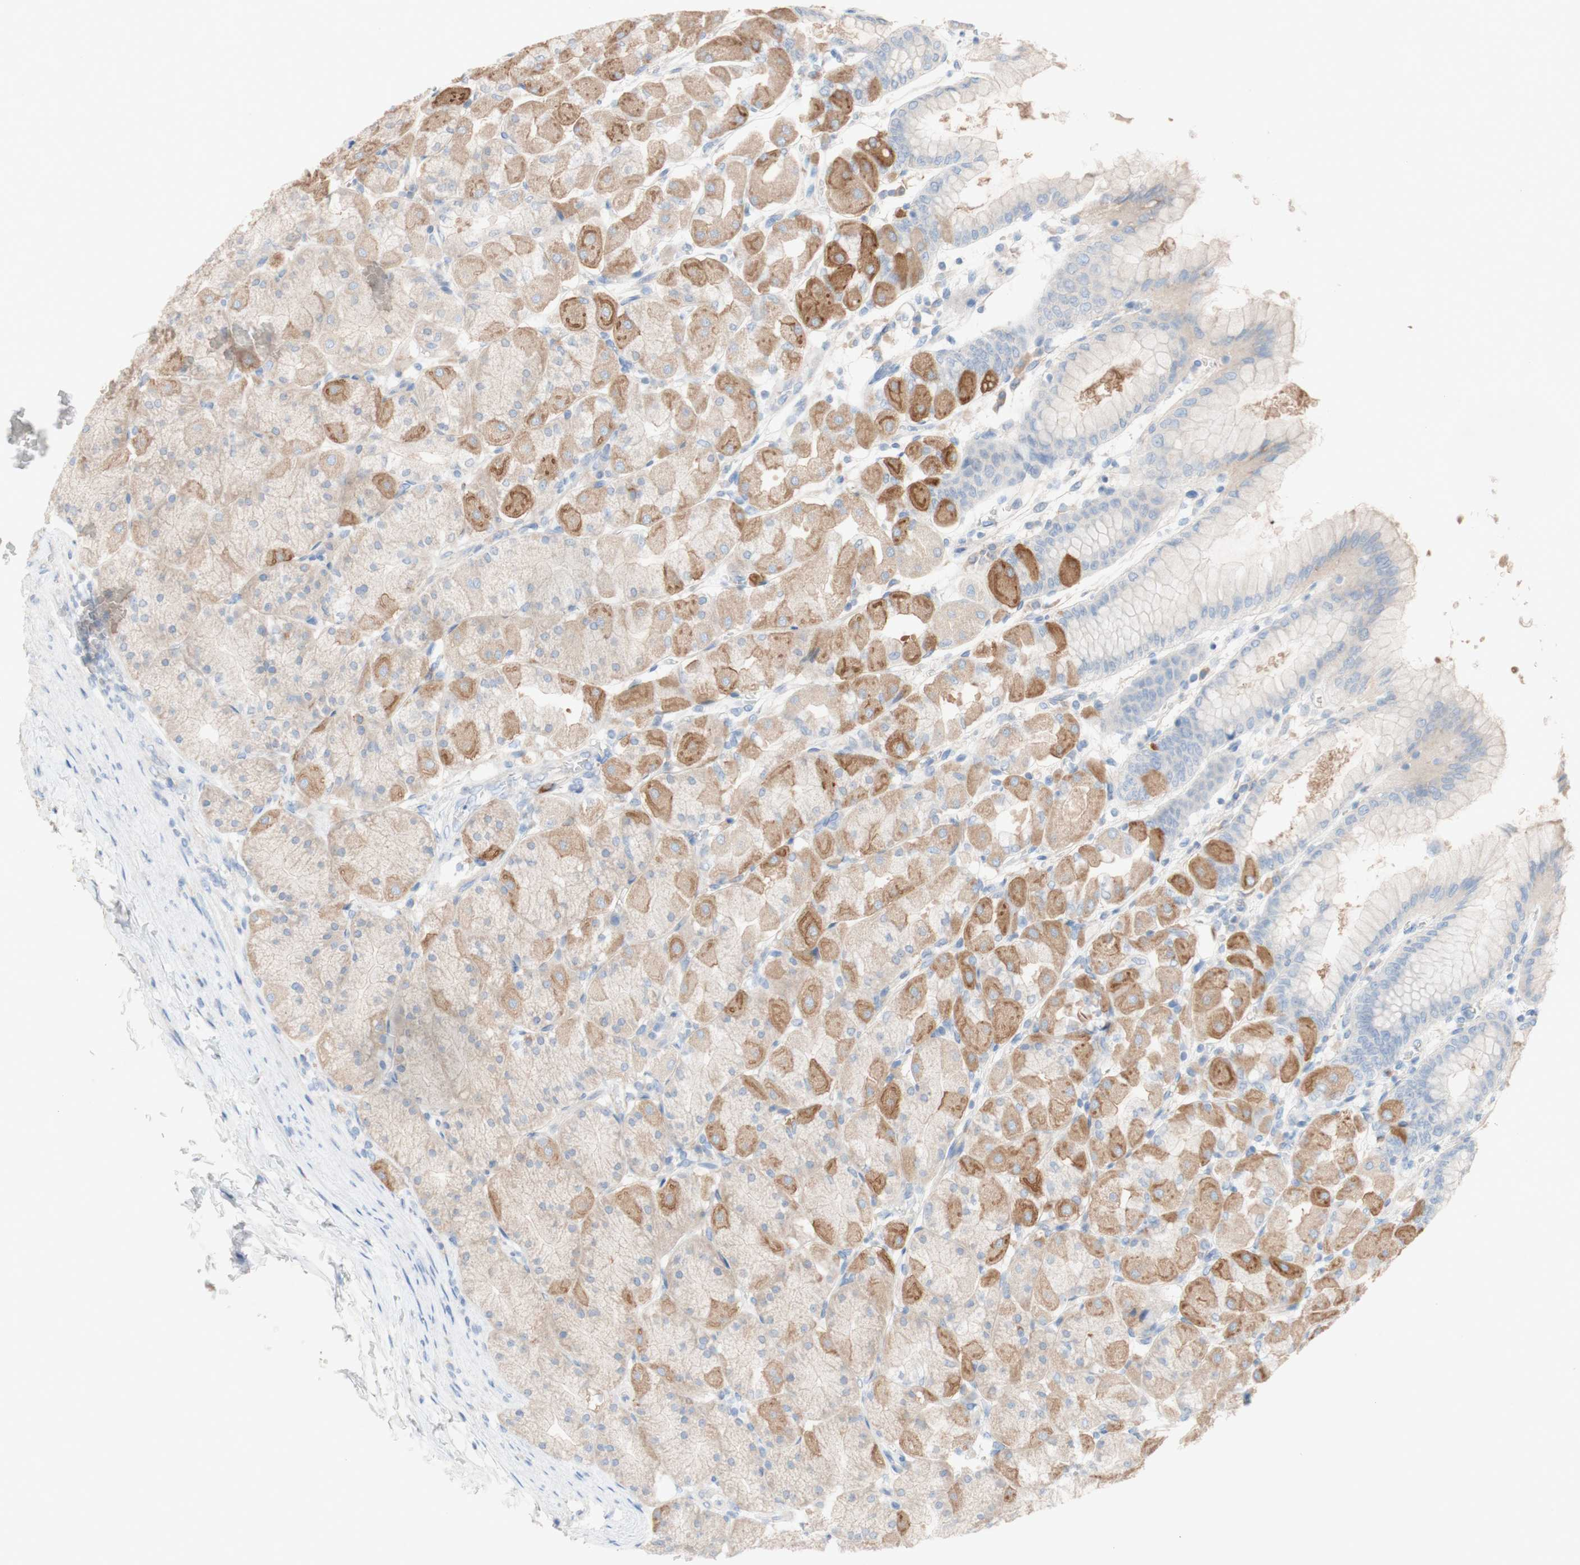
{"staining": {"intensity": "moderate", "quantity": "25%-75%", "location": "cytoplasmic/membranous"}, "tissue": "stomach", "cell_type": "Glandular cells", "image_type": "normal", "snomed": [{"axis": "morphology", "description": "Normal tissue, NOS"}, {"axis": "topography", "description": "Stomach, upper"}], "caption": "Glandular cells reveal moderate cytoplasmic/membranous staining in about 25%-75% of cells in benign stomach. Immunohistochemistry (ihc) stains the protein in brown and the nuclei are stained blue.", "gene": "PACSIN1", "patient": {"sex": "female", "age": 56}}